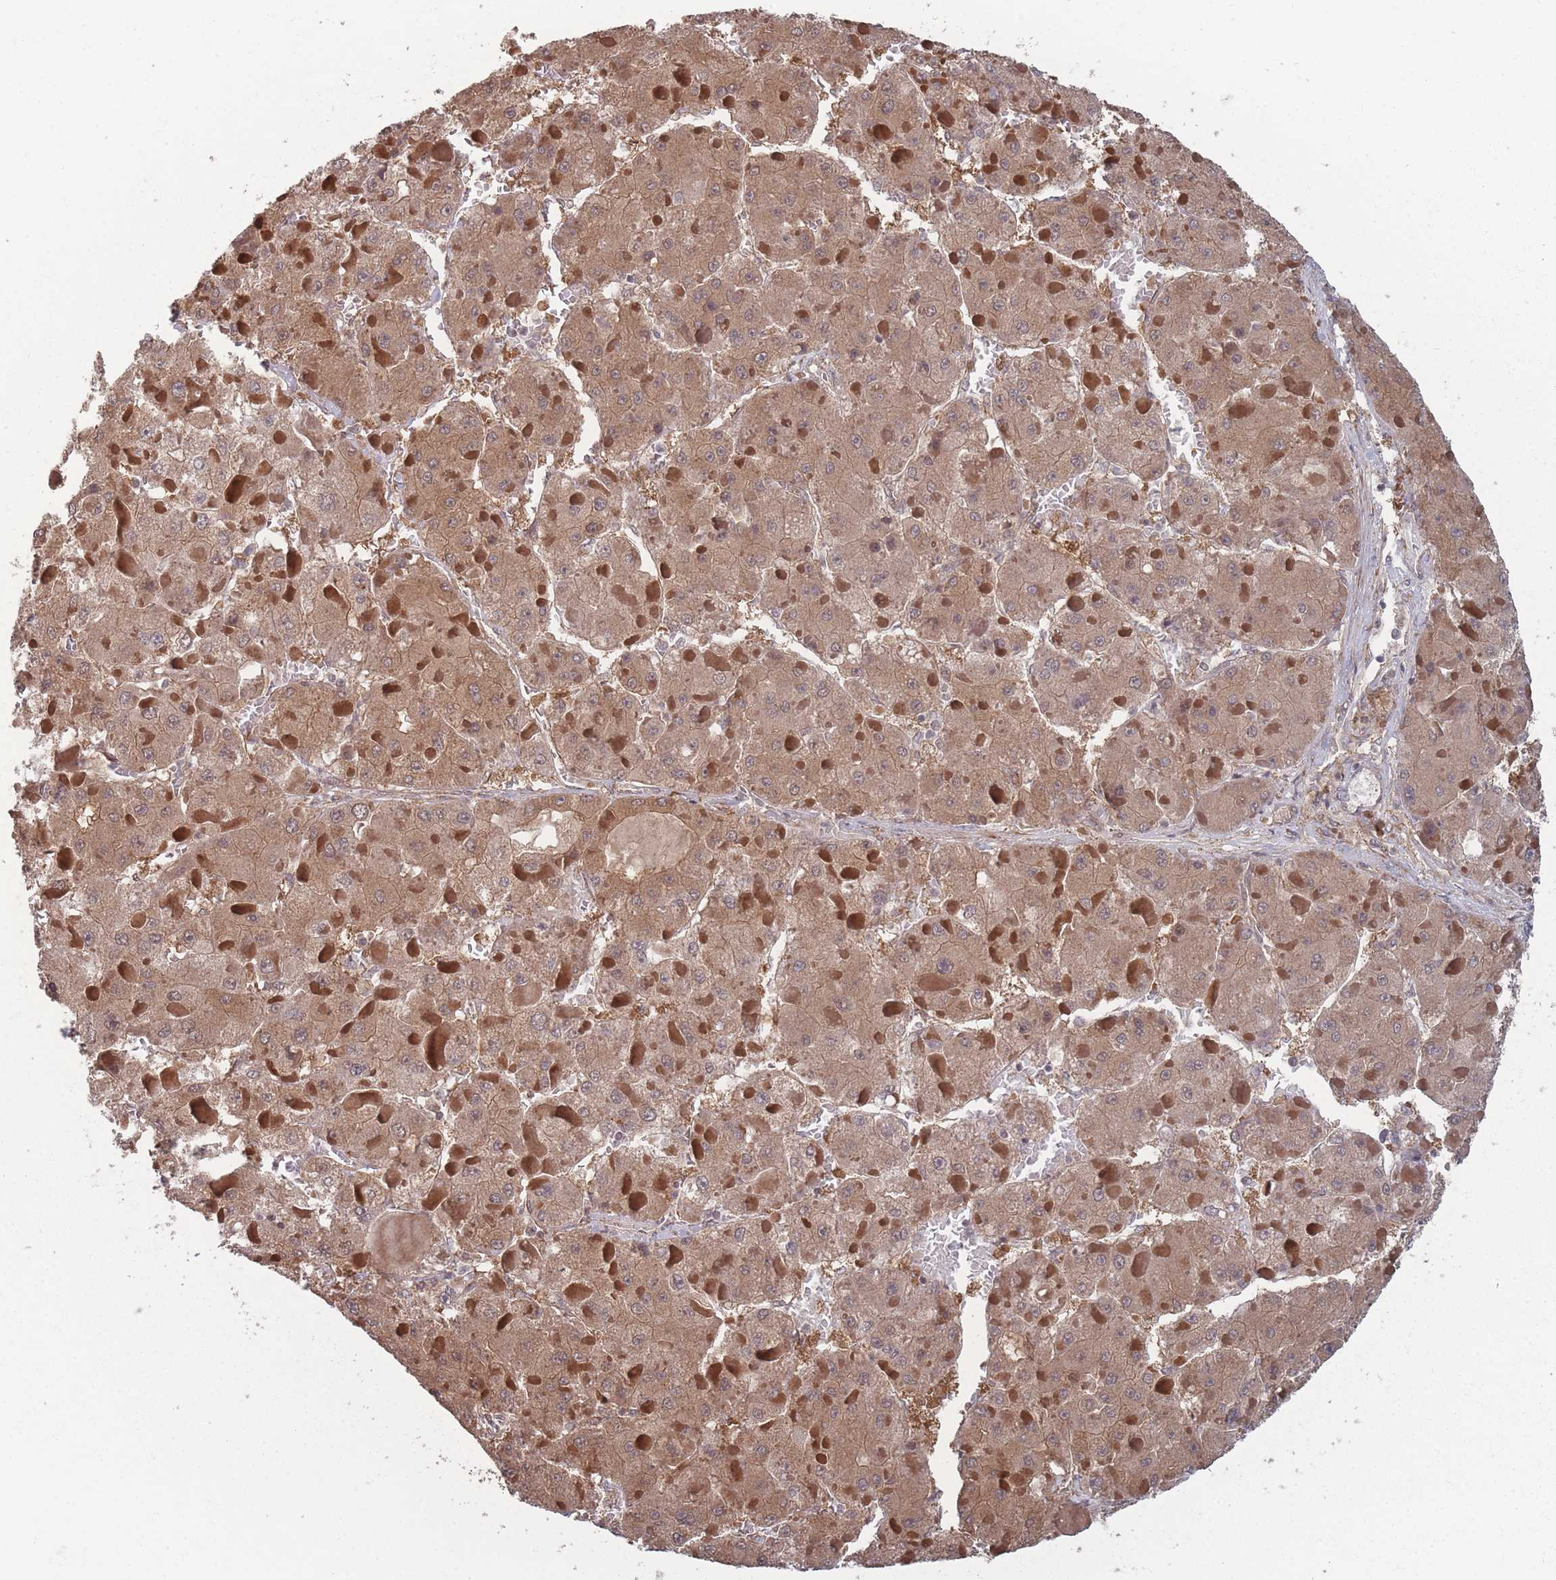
{"staining": {"intensity": "moderate", "quantity": ">75%", "location": "cytoplasmic/membranous"}, "tissue": "liver cancer", "cell_type": "Tumor cells", "image_type": "cancer", "snomed": [{"axis": "morphology", "description": "Carcinoma, Hepatocellular, NOS"}, {"axis": "topography", "description": "Liver"}], "caption": "This photomicrograph reveals immunohistochemistry (IHC) staining of human liver hepatocellular carcinoma, with medium moderate cytoplasmic/membranous positivity in approximately >75% of tumor cells.", "gene": "CNTRL", "patient": {"sex": "female", "age": 73}}